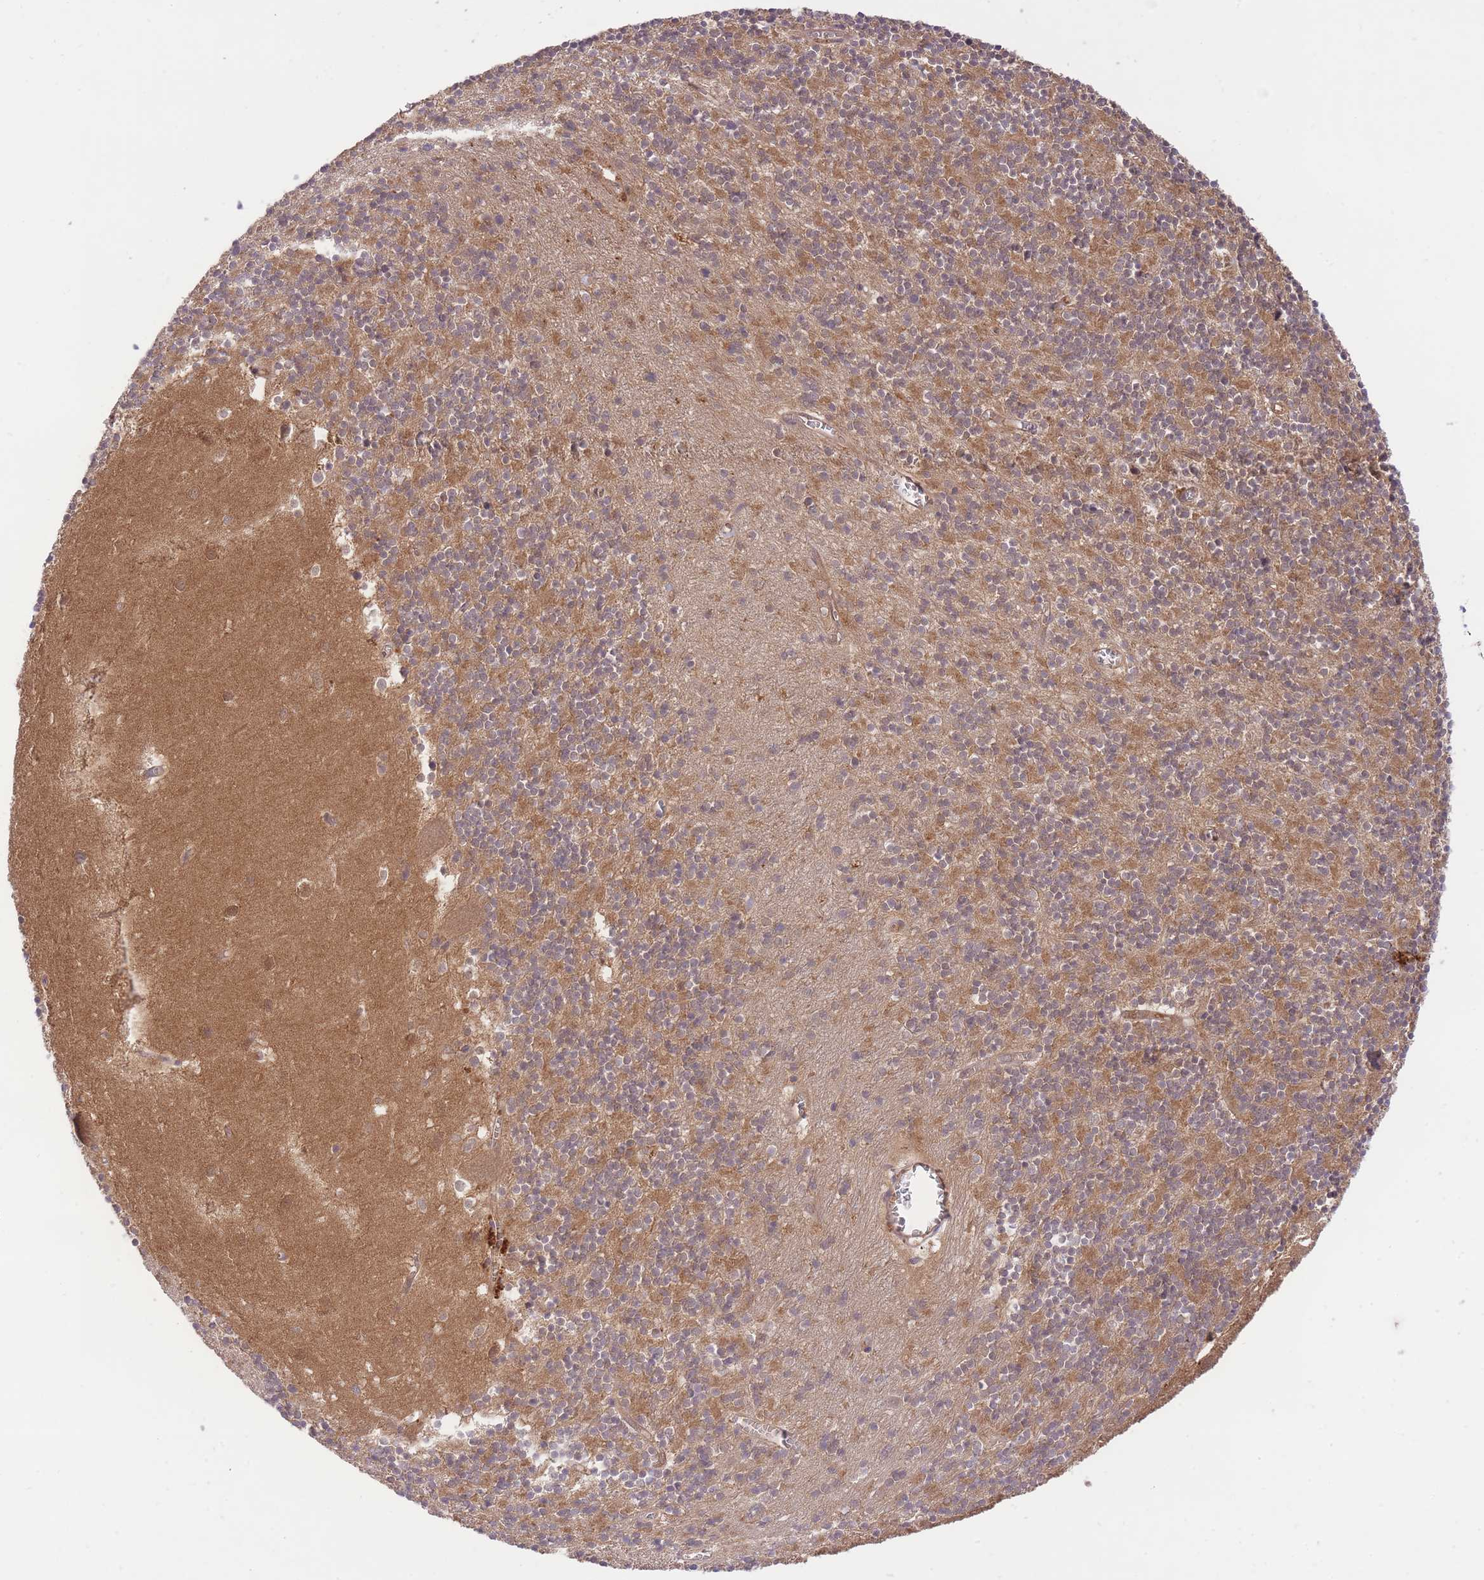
{"staining": {"intensity": "moderate", "quantity": "25%-75%", "location": "cytoplasmic/membranous"}, "tissue": "cerebellum", "cell_type": "Cells in granular layer", "image_type": "normal", "snomed": [{"axis": "morphology", "description": "Normal tissue, NOS"}, {"axis": "topography", "description": "Cerebellum"}], "caption": "Immunohistochemistry (IHC) photomicrograph of benign cerebellum: cerebellum stained using immunohistochemistry (IHC) exhibits medium levels of moderate protein expression localized specifically in the cytoplasmic/membranous of cells in granular layer, appearing as a cytoplasmic/membranous brown color.", "gene": "PREP", "patient": {"sex": "male", "age": 54}}